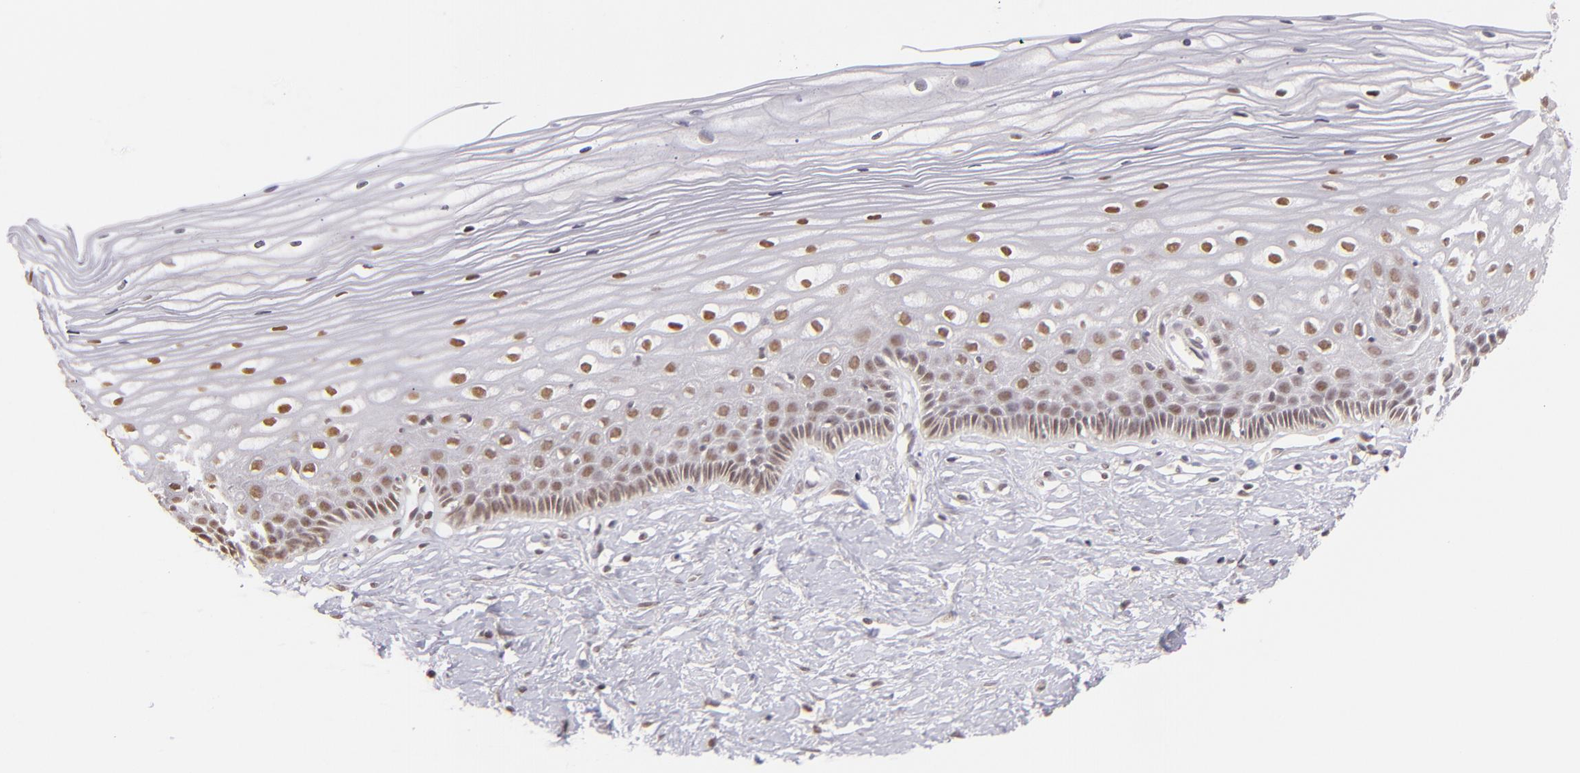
{"staining": {"intensity": "weak", "quantity": ">75%", "location": "nuclear"}, "tissue": "cervix", "cell_type": "Glandular cells", "image_type": "normal", "snomed": [{"axis": "morphology", "description": "Normal tissue, NOS"}, {"axis": "topography", "description": "Cervix"}], "caption": "Human cervix stained with a brown dye exhibits weak nuclear positive positivity in approximately >75% of glandular cells.", "gene": "RARB", "patient": {"sex": "female", "age": 40}}